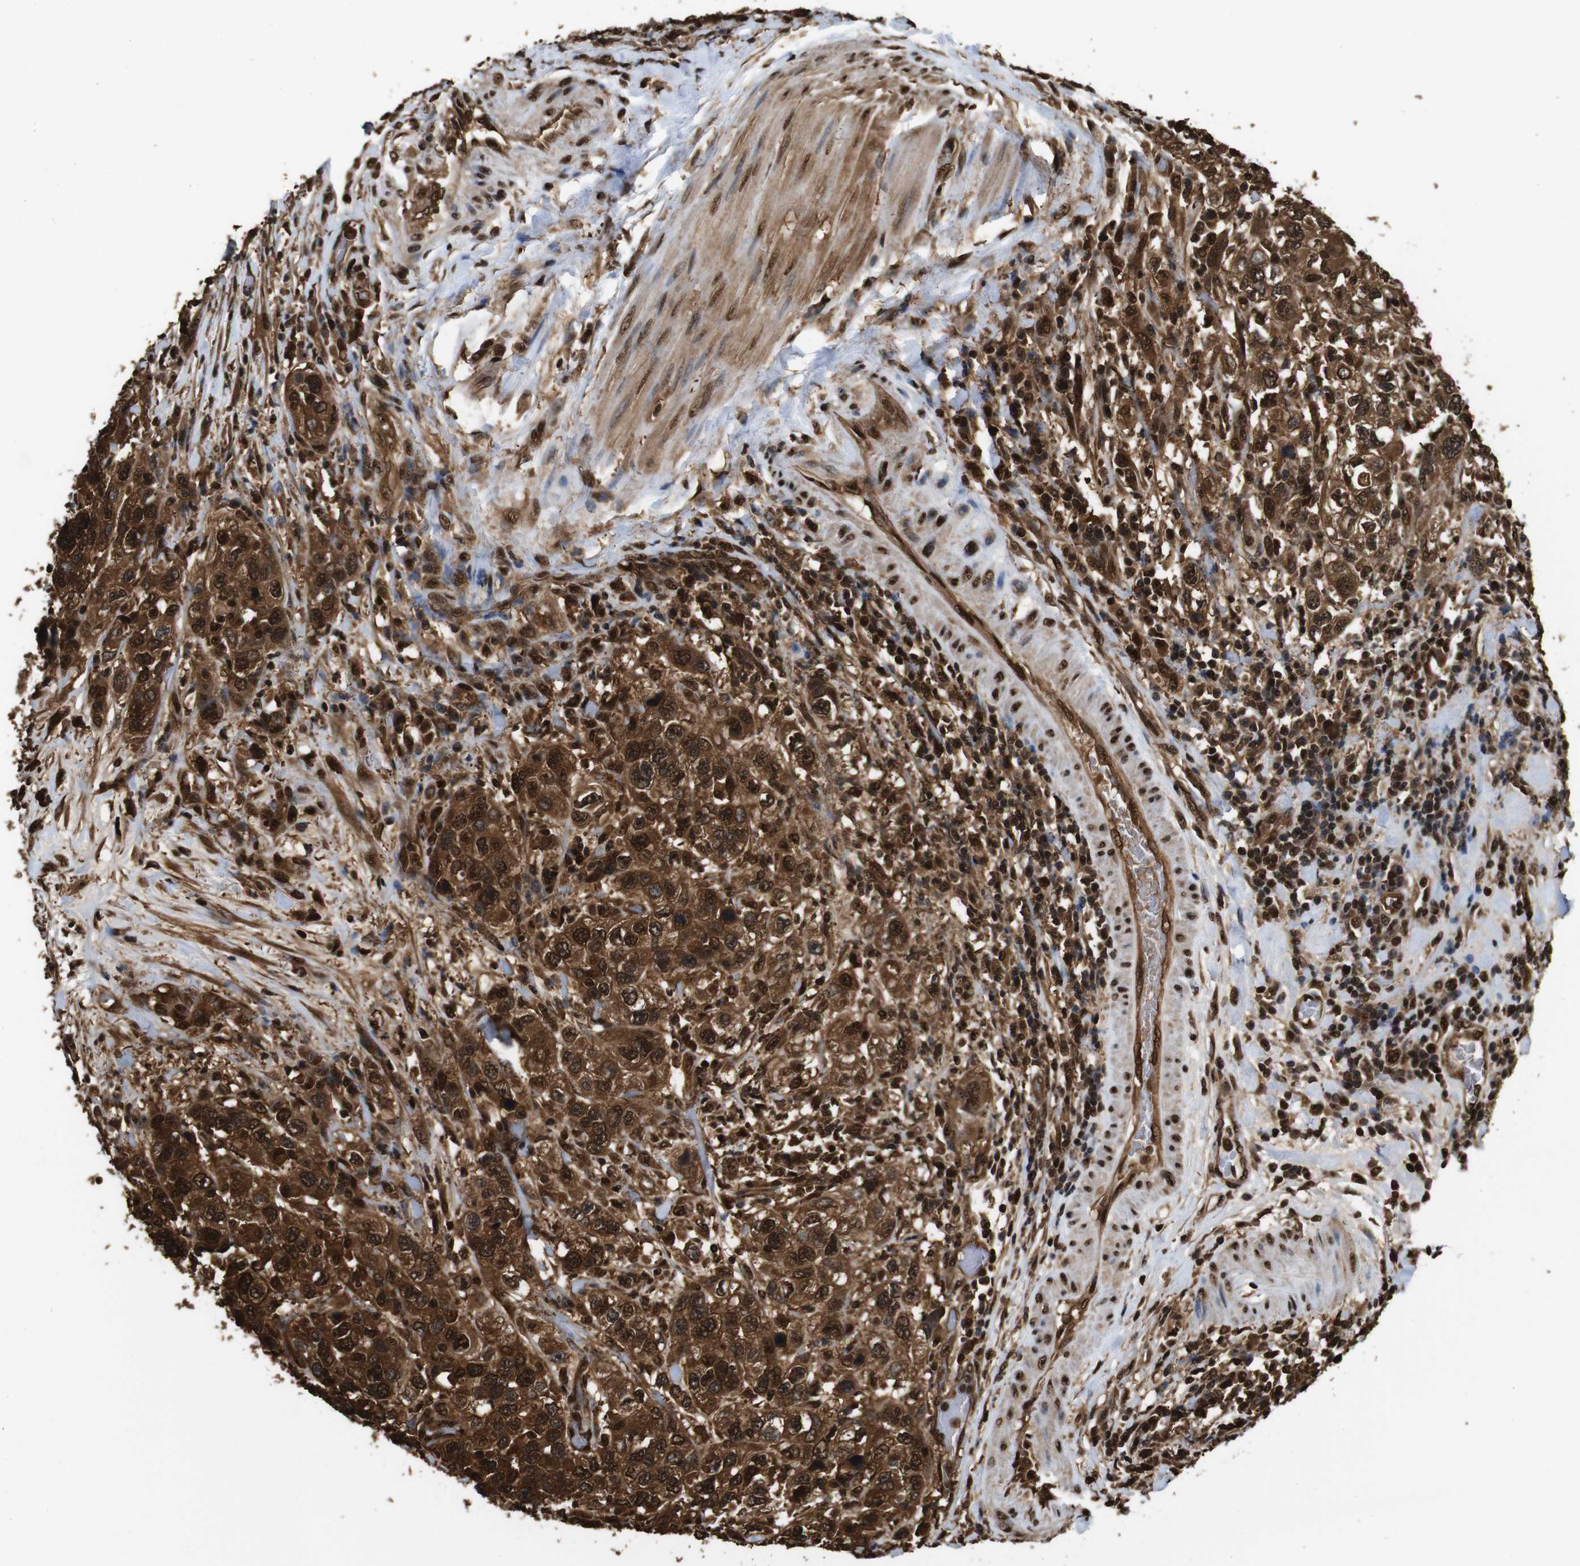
{"staining": {"intensity": "strong", "quantity": ">75%", "location": "cytoplasmic/membranous,nuclear"}, "tissue": "urothelial cancer", "cell_type": "Tumor cells", "image_type": "cancer", "snomed": [{"axis": "morphology", "description": "Urothelial carcinoma, High grade"}, {"axis": "topography", "description": "Urinary bladder"}], "caption": "Urothelial carcinoma (high-grade) stained with a protein marker displays strong staining in tumor cells.", "gene": "VCP", "patient": {"sex": "female", "age": 80}}